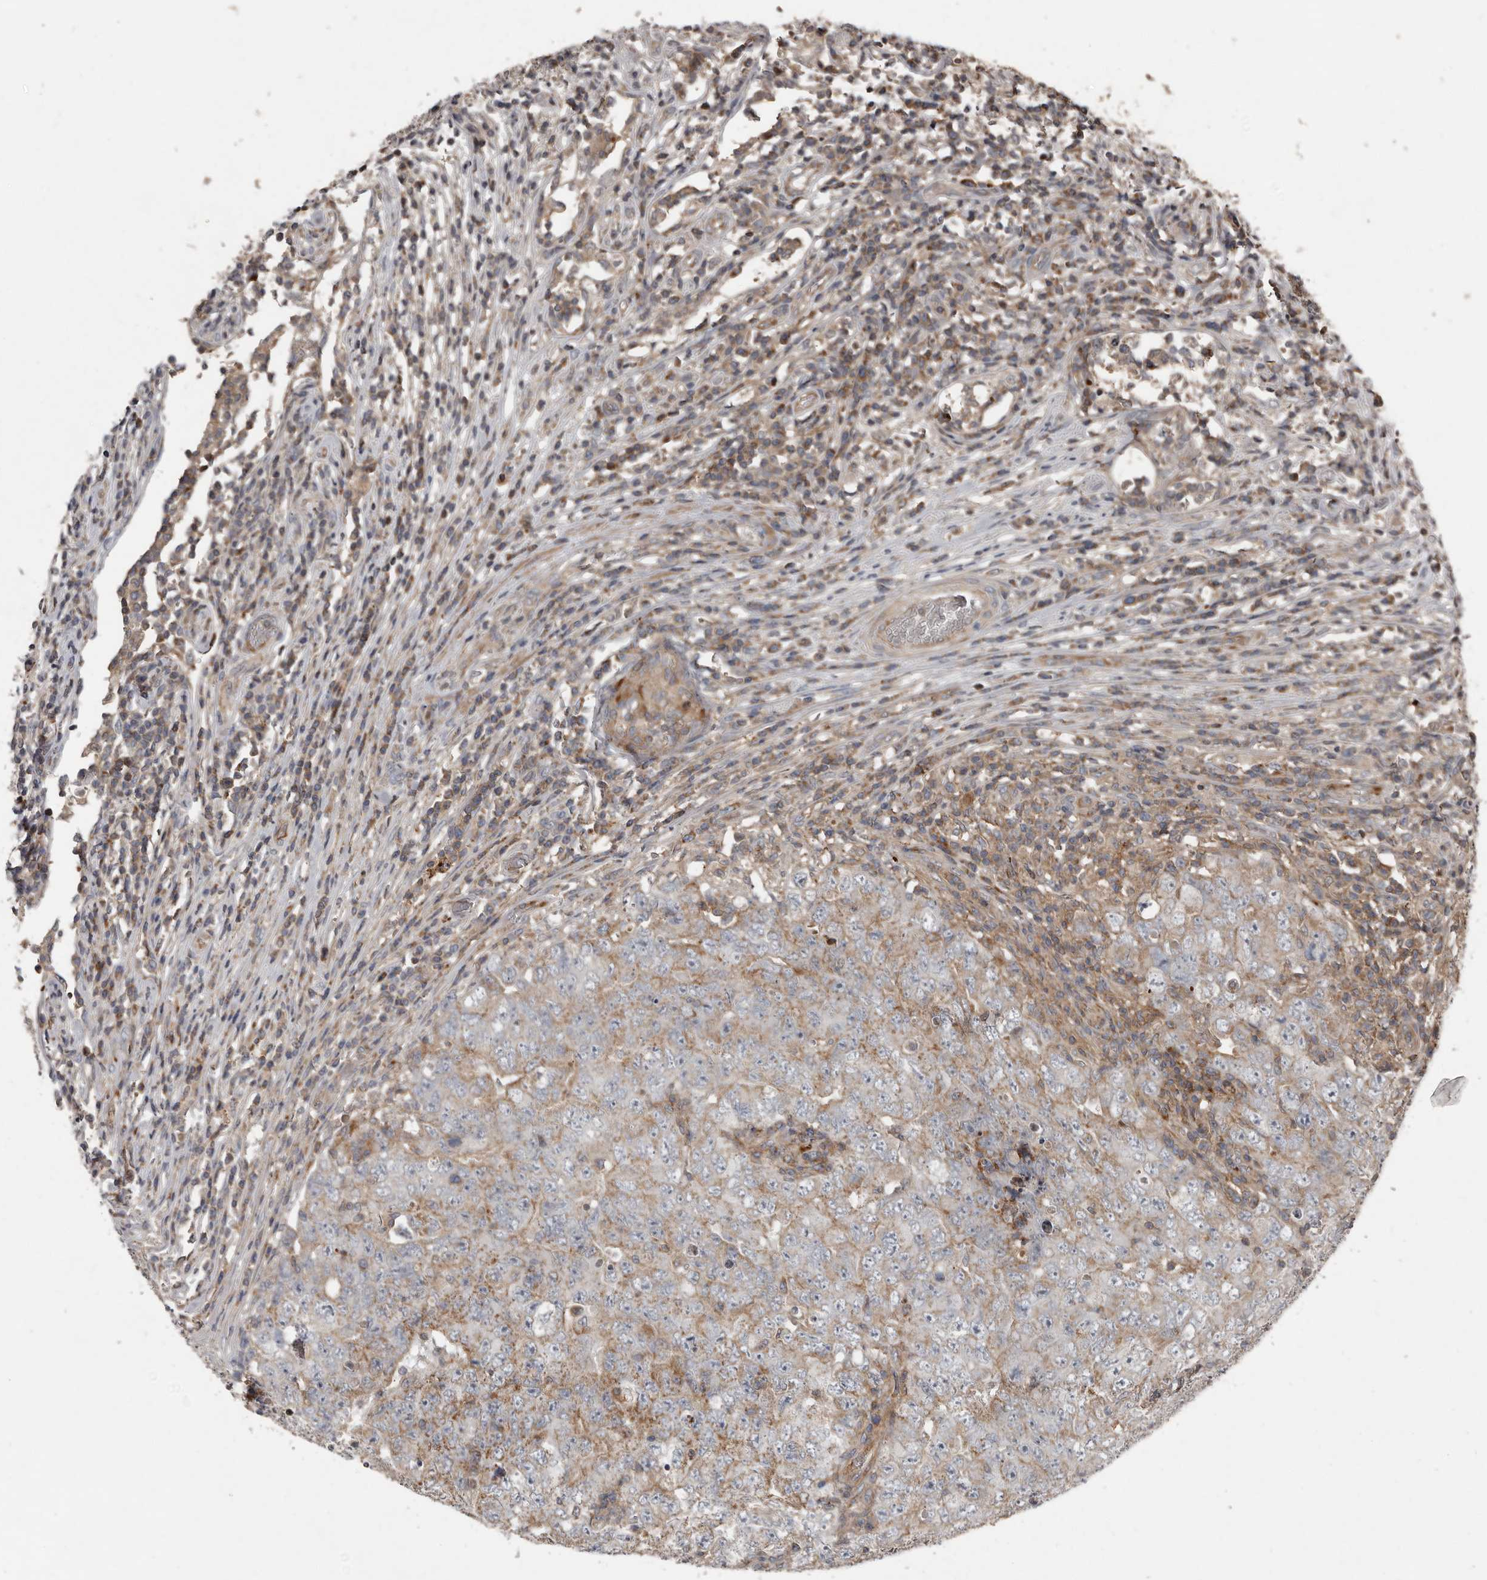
{"staining": {"intensity": "moderate", "quantity": "25%-75%", "location": "cytoplasmic/membranous"}, "tissue": "testis cancer", "cell_type": "Tumor cells", "image_type": "cancer", "snomed": [{"axis": "morphology", "description": "Carcinoma, Embryonal, NOS"}, {"axis": "topography", "description": "Testis"}], "caption": "Tumor cells exhibit medium levels of moderate cytoplasmic/membranous positivity in about 25%-75% of cells in embryonal carcinoma (testis).", "gene": "FBXO31", "patient": {"sex": "male", "age": 26}}